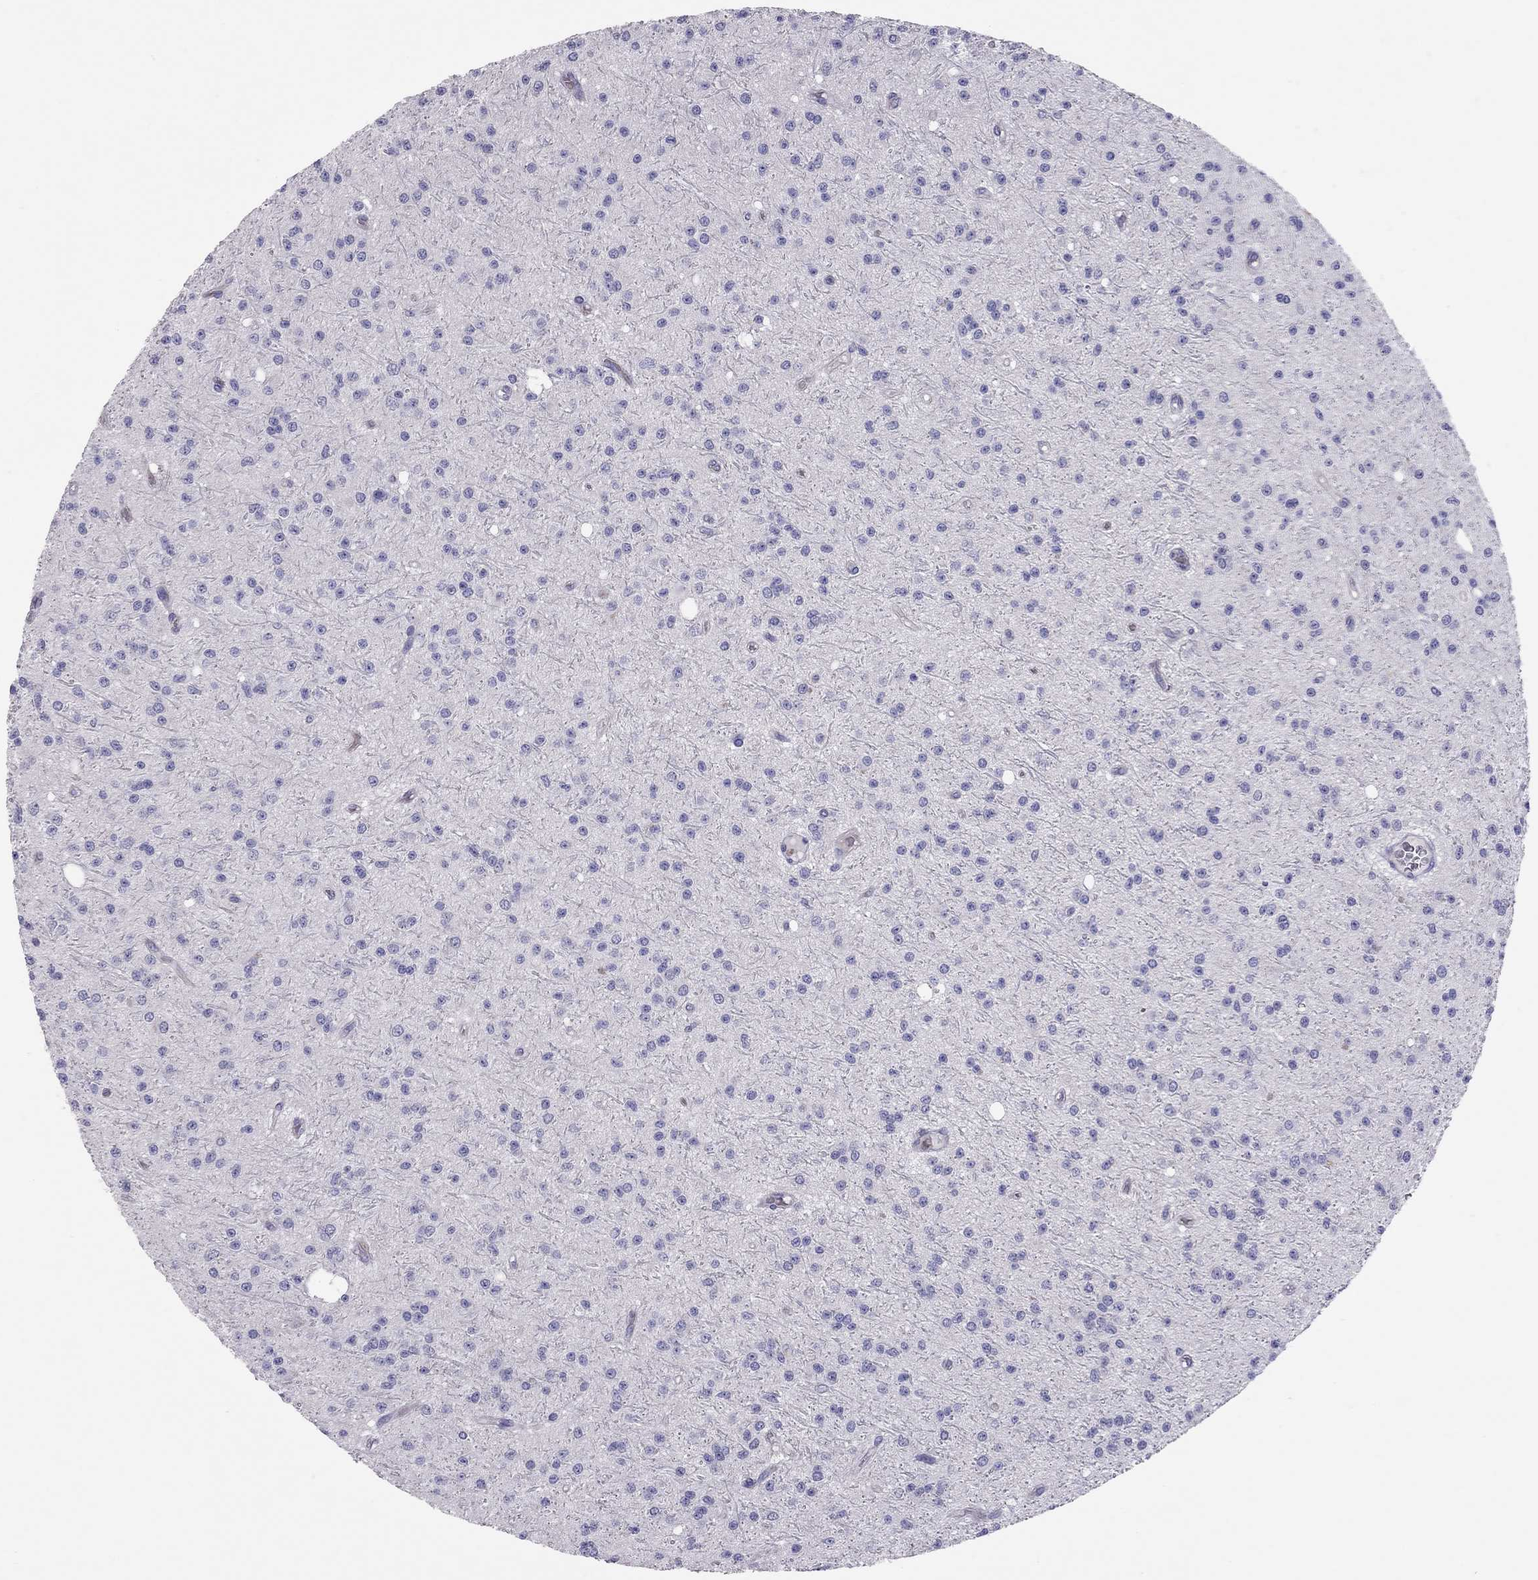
{"staining": {"intensity": "negative", "quantity": "none", "location": "none"}, "tissue": "glioma", "cell_type": "Tumor cells", "image_type": "cancer", "snomed": [{"axis": "morphology", "description": "Glioma, malignant, Low grade"}, {"axis": "topography", "description": "Brain"}], "caption": "Immunohistochemistry image of human malignant low-grade glioma stained for a protein (brown), which demonstrates no staining in tumor cells. (DAB (3,3'-diaminobenzidine) immunohistochemistry with hematoxylin counter stain).", "gene": "FRMD1", "patient": {"sex": "male", "age": 27}}